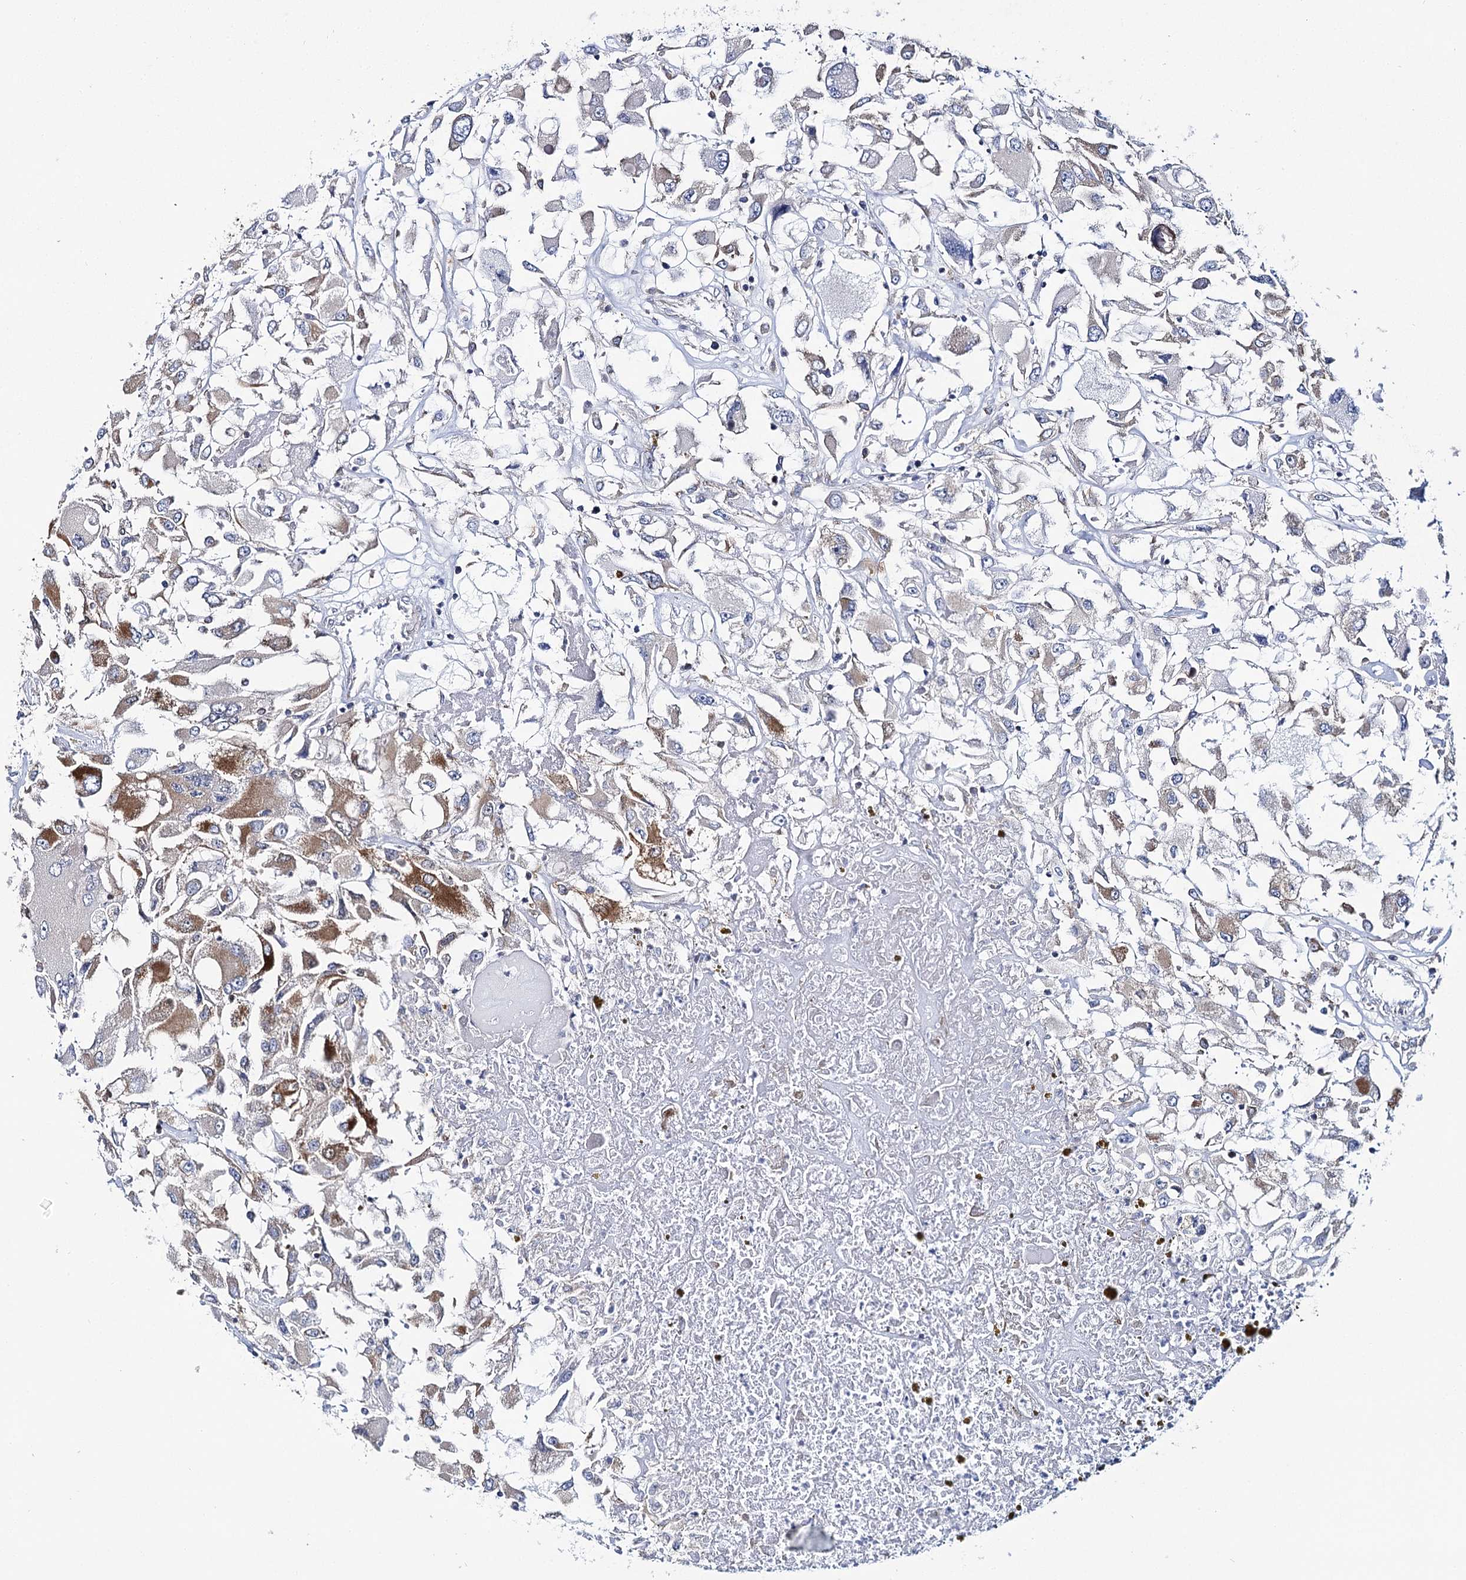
{"staining": {"intensity": "moderate", "quantity": "<25%", "location": "cytoplasmic/membranous"}, "tissue": "renal cancer", "cell_type": "Tumor cells", "image_type": "cancer", "snomed": [{"axis": "morphology", "description": "Adenocarcinoma, NOS"}, {"axis": "topography", "description": "Kidney"}], "caption": "An image of human adenocarcinoma (renal) stained for a protein reveals moderate cytoplasmic/membranous brown staining in tumor cells.", "gene": "THUMPD3", "patient": {"sex": "female", "age": 52}}